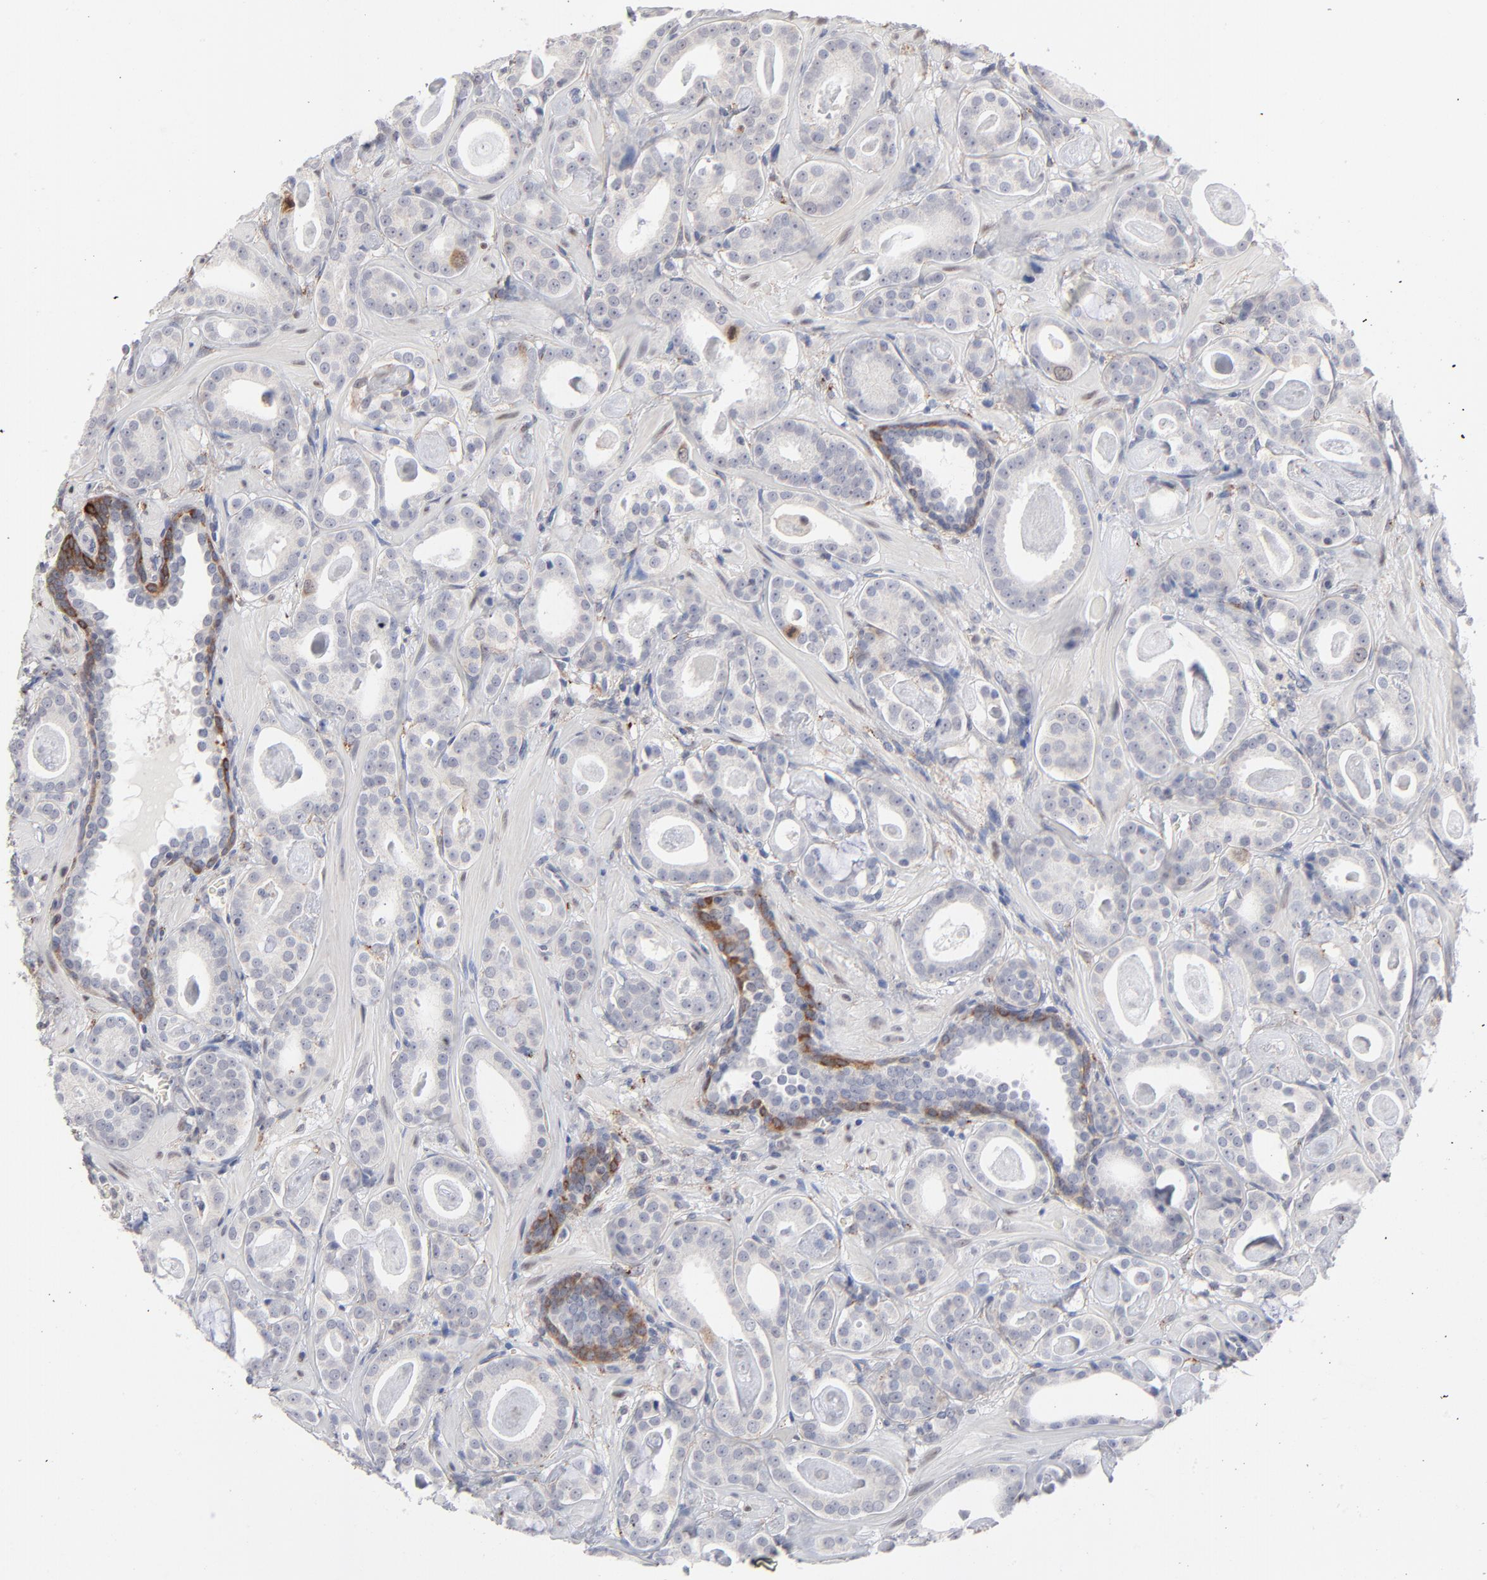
{"staining": {"intensity": "weak", "quantity": "<25%", "location": "cytoplasmic/membranous"}, "tissue": "prostate cancer", "cell_type": "Tumor cells", "image_type": "cancer", "snomed": [{"axis": "morphology", "description": "Adenocarcinoma, Low grade"}, {"axis": "topography", "description": "Prostate"}], "caption": "Human adenocarcinoma (low-grade) (prostate) stained for a protein using immunohistochemistry (IHC) displays no positivity in tumor cells.", "gene": "AURKA", "patient": {"sex": "male", "age": 57}}